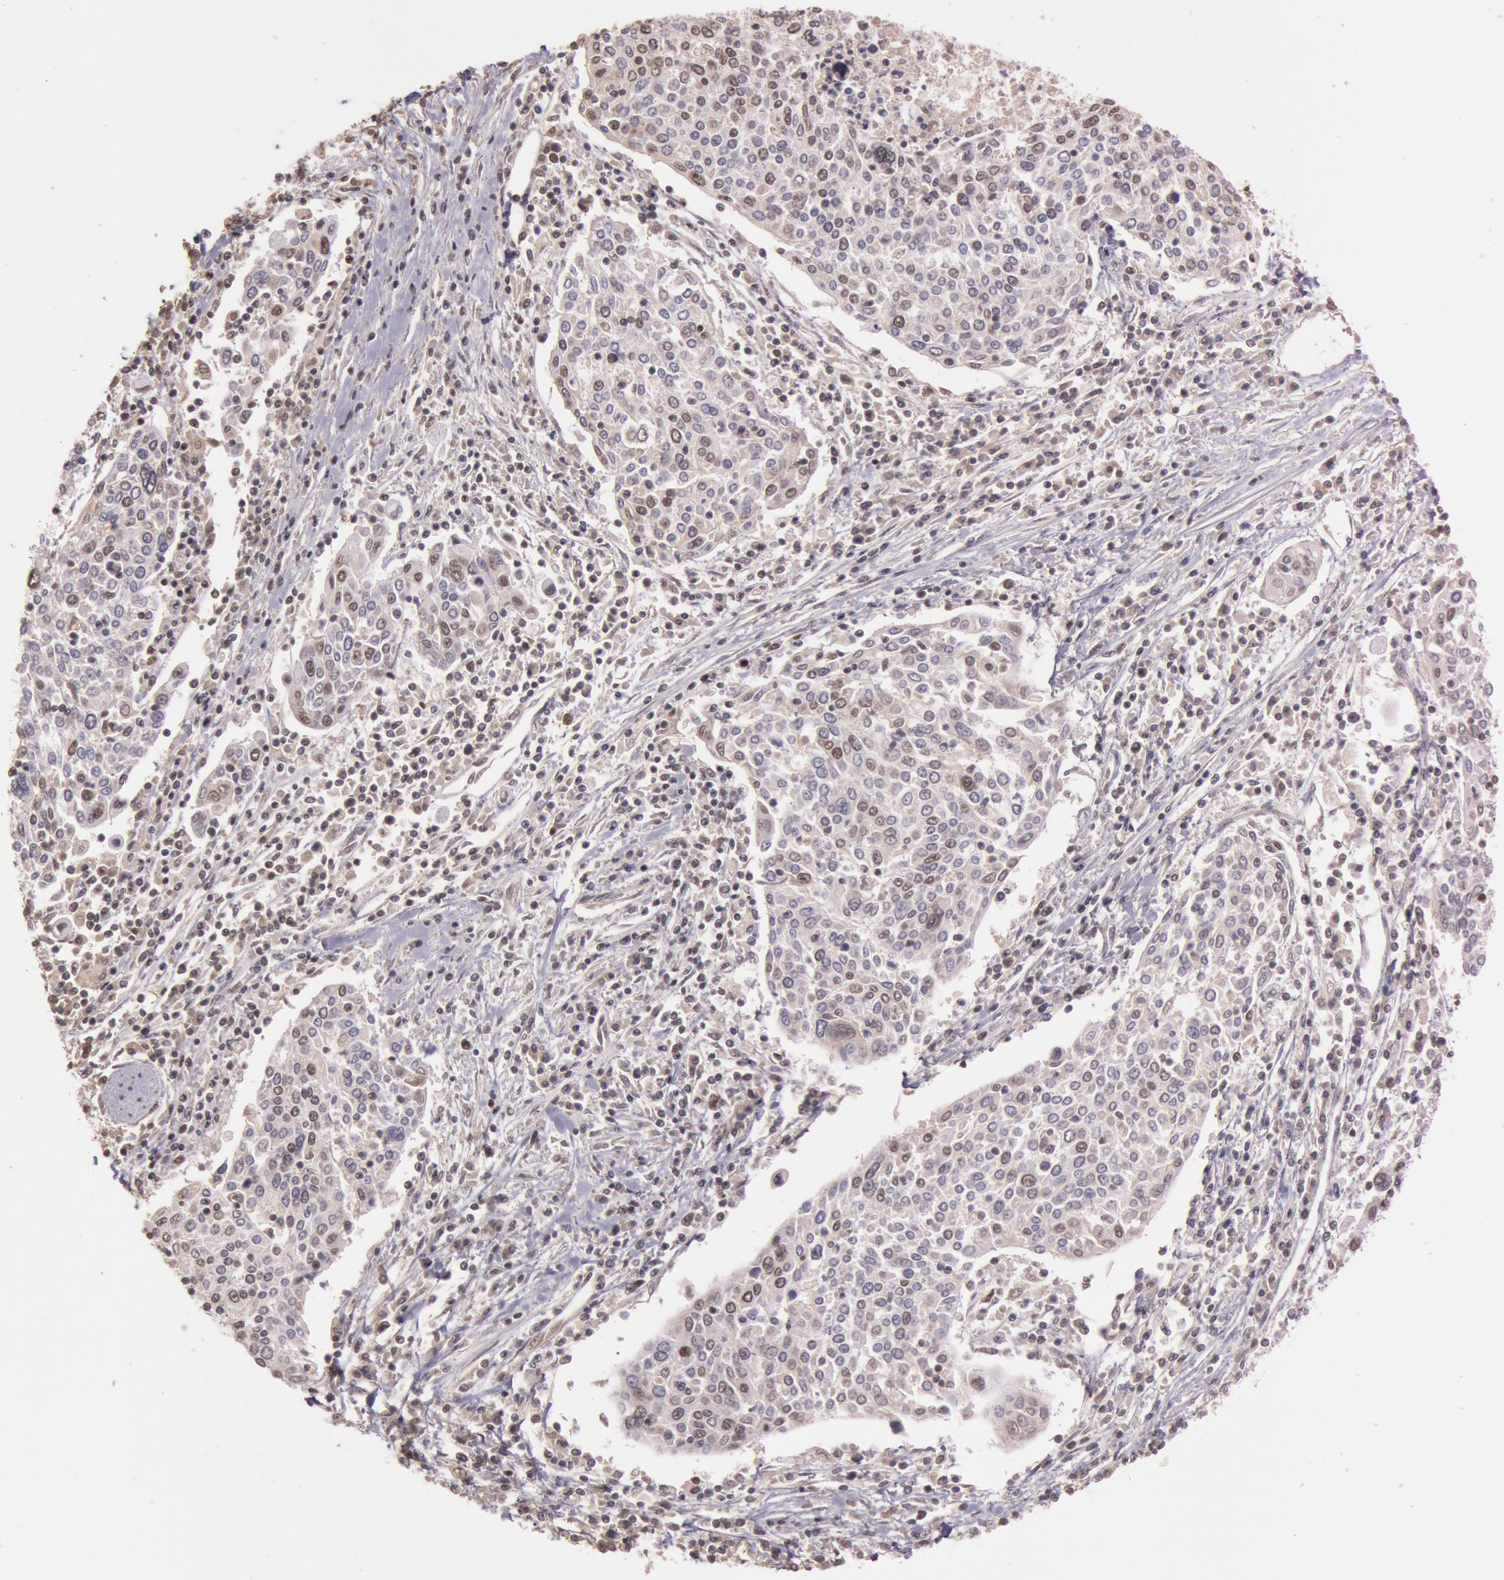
{"staining": {"intensity": "weak", "quantity": "<25%", "location": "nuclear"}, "tissue": "cervical cancer", "cell_type": "Tumor cells", "image_type": "cancer", "snomed": [{"axis": "morphology", "description": "Squamous cell carcinoma, NOS"}, {"axis": "topography", "description": "Cervix"}], "caption": "Human squamous cell carcinoma (cervical) stained for a protein using immunohistochemistry (IHC) displays no positivity in tumor cells.", "gene": "TASL", "patient": {"sex": "female", "age": 40}}